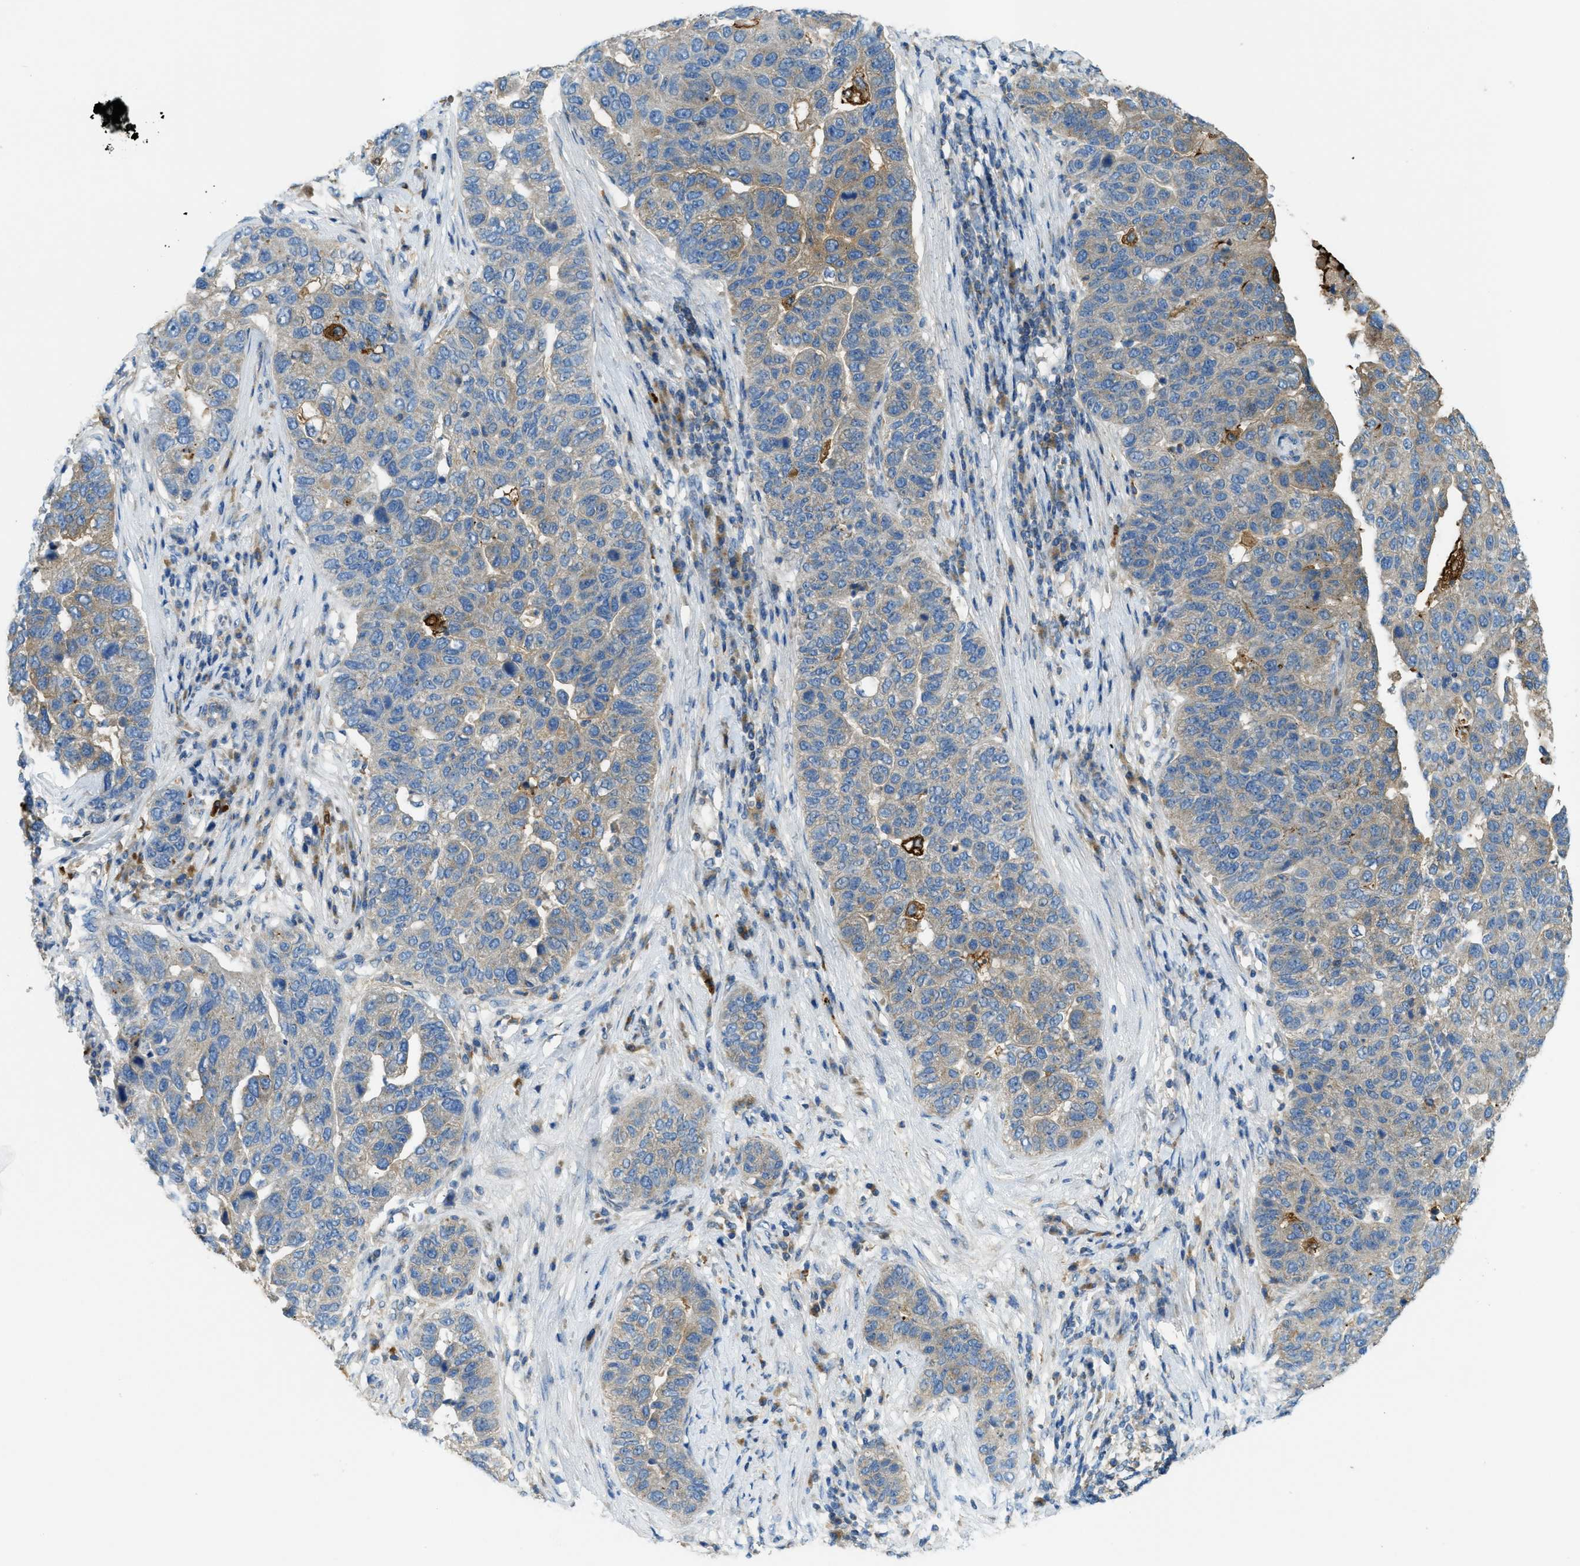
{"staining": {"intensity": "moderate", "quantity": "<25%", "location": "cytoplasmic/membranous"}, "tissue": "pancreatic cancer", "cell_type": "Tumor cells", "image_type": "cancer", "snomed": [{"axis": "morphology", "description": "Adenocarcinoma, NOS"}, {"axis": "topography", "description": "Pancreas"}], "caption": "Immunohistochemical staining of human pancreatic adenocarcinoma demonstrates low levels of moderate cytoplasmic/membranous positivity in about <25% of tumor cells.", "gene": "RFFL", "patient": {"sex": "female", "age": 61}}